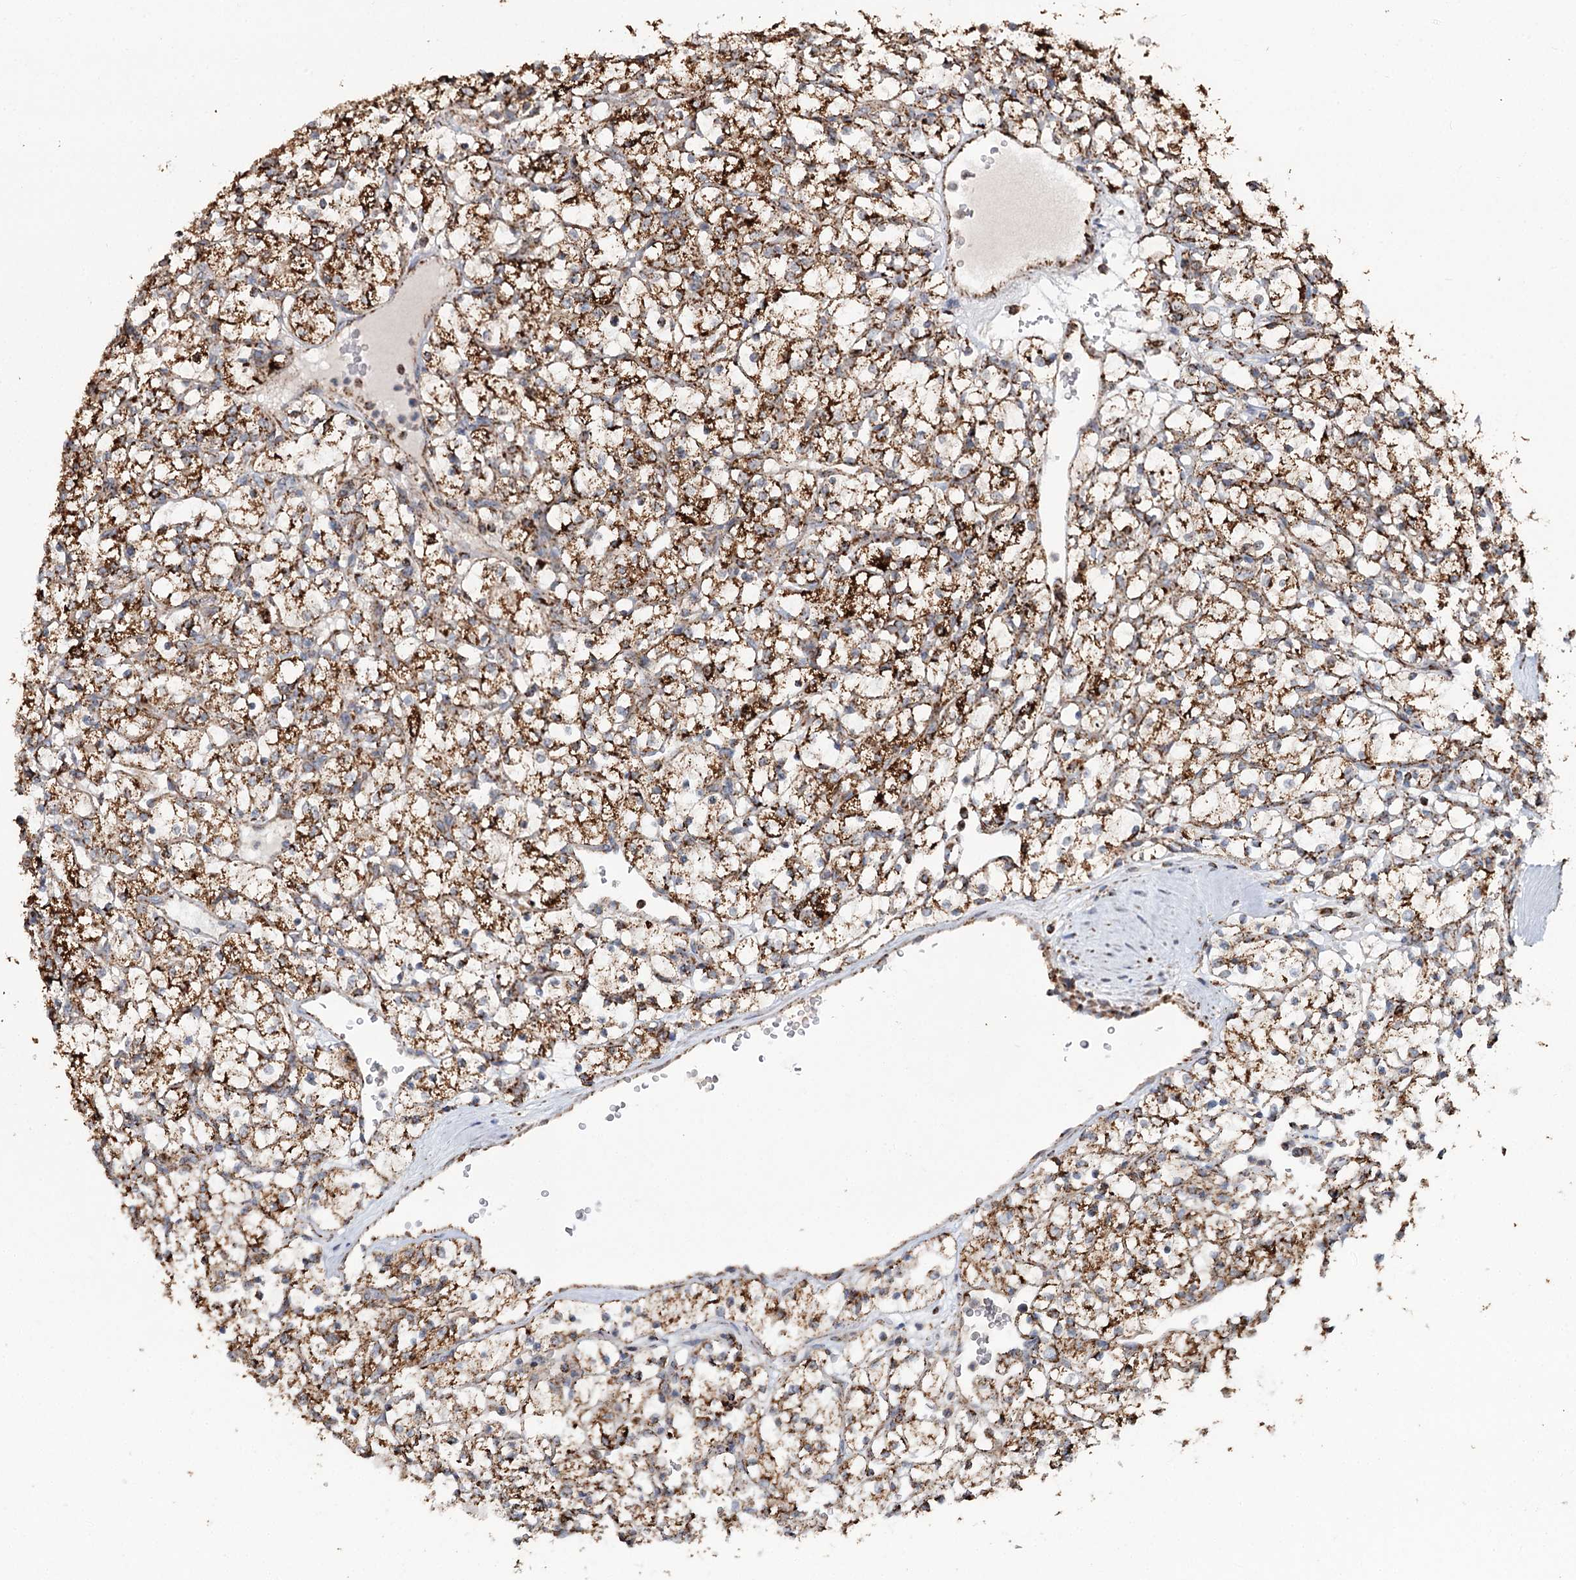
{"staining": {"intensity": "strong", "quantity": ">75%", "location": "cytoplasmic/membranous"}, "tissue": "renal cancer", "cell_type": "Tumor cells", "image_type": "cancer", "snomed": [{"axis": "morphology", "description": "Adenocarcinoma, NOS"}, {"axis": "topography", "description": "Kidney"}], "caption": "High-magnification brightfield microscopy of renal cancer (adenocarcinoma) stained with DAB (3,3'-diaminobenzidine) (brown) and counterstained with hematoxylin (blue). tumor cells exhibit strong cytoplasmic/membranous staining is present in approximately>75% of cells.", "gene": "APH1A", "patient": {"sex": "female", "age": 69}}